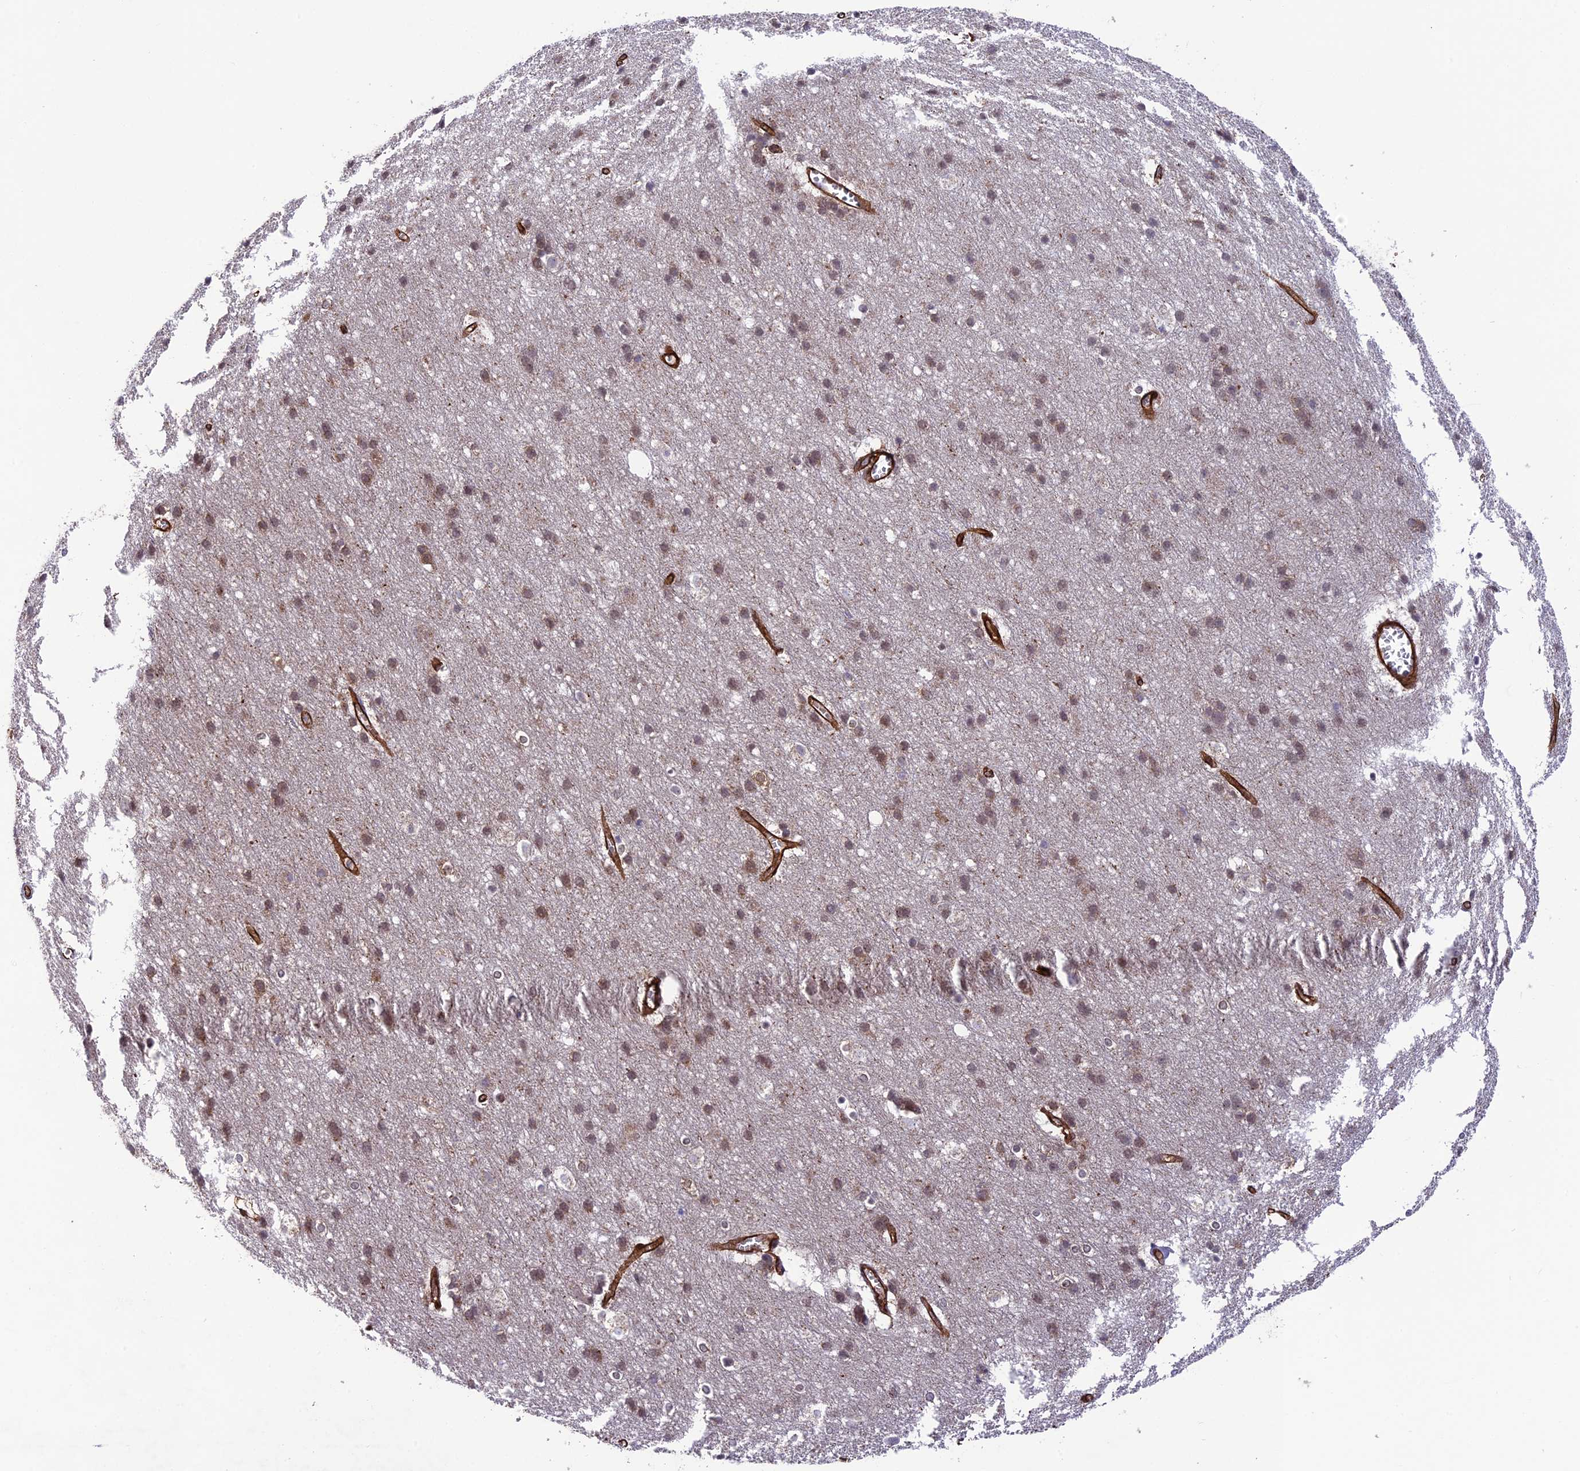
{"staining": {"intensity": "strong", "quantity": ">75%", "location": "cytoplasmic/membranous"}, "tissue": "cerebral cortex", "cell_type": "Endothelial cells", "image_type": "normal", "snomed": [{"axis": "morphology", "description": "Normal tissue, NOS"}, {"axis": "topography", "description": "Cerebral cortex"}], "caption": "A high-resolution image shows IHC staining of unremarkable cerebral cortex, which reveals strong cytoplasmic/membranous staining in approximately >75% of endothelial cells.", "gene": "TNS1", "patient": {"sex": "male", "age": 54}}